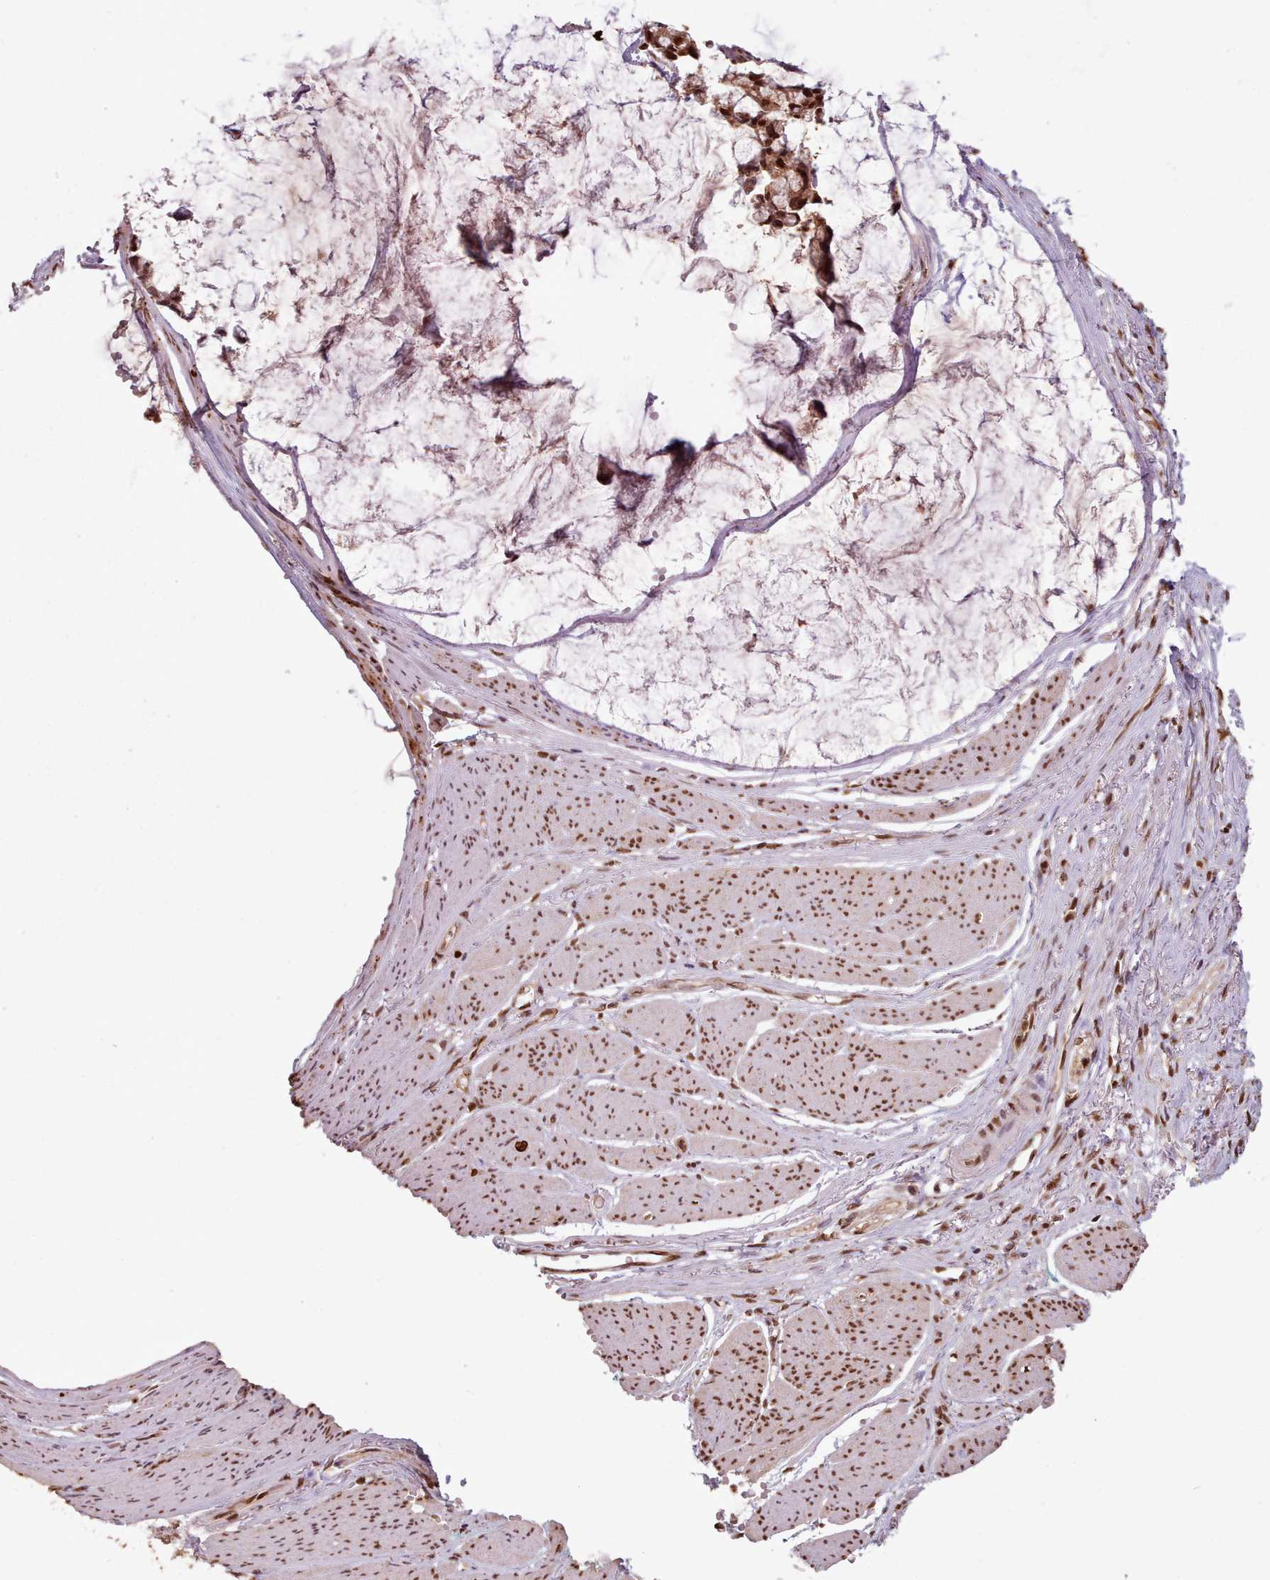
{"staining": {"intensity": "moderate", "quantity": ">75%", "location": "nuclear"}, "tissue": "stomach cancer", "cell_type": "Tumor cells", "image_type": "cancer", "snomed": [{"axis": "morphology", "description": "Adenocarcinoma, NOS"}, {"axis": "topography", "description": "Stomach"}], "caption": "High-power microscopy captured an immunohistochemistry histopathology image of stomach cancer, revealing moderate nuclear positivity in approximately >75% of tumor cells.", "gene": "RPS27A", "patient": {"sex": "female", "age": 81}}